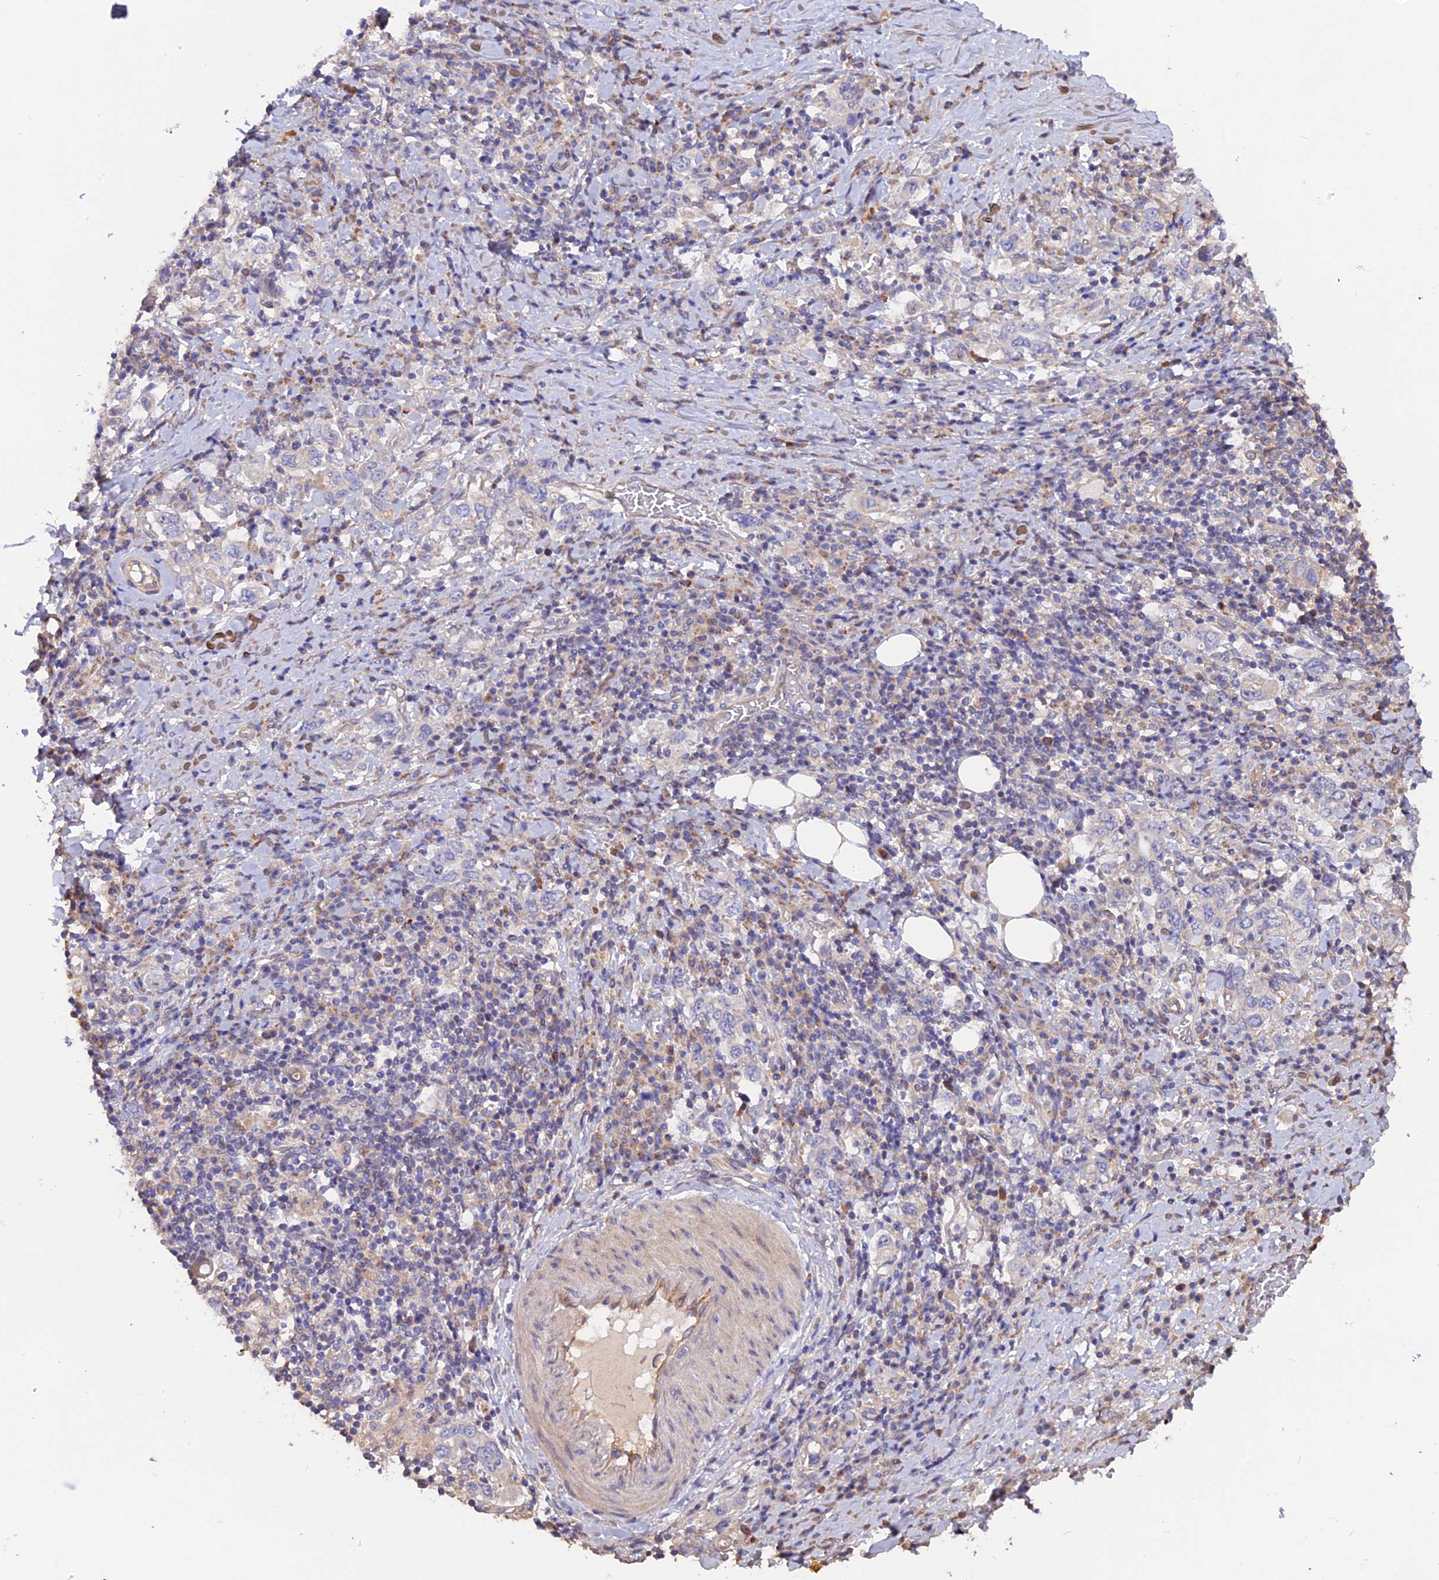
{"staining": {"intensity": "negative", "quantity": "none", "location": "none"}, "tissue": "stomach cancer", "cell_type": "Tumor cells", "image_type": "cancer", "snomed": [{"axis": "morphology", "description": "Adenocarcinoma, NOS"}, {"axis": "topography", "description": "Stomach, upper"}, {"axis": "topography", "description": "Stomach"}], "caption": "An immunohistochemistry (IHC) histopathology image of adenocarcinoma (stomach) is shown. There is no staining in tumor cells of adenocarcinoma (stomach).", "gene": "HYCC1", "patient": {"sex": "male", "age": 62}}